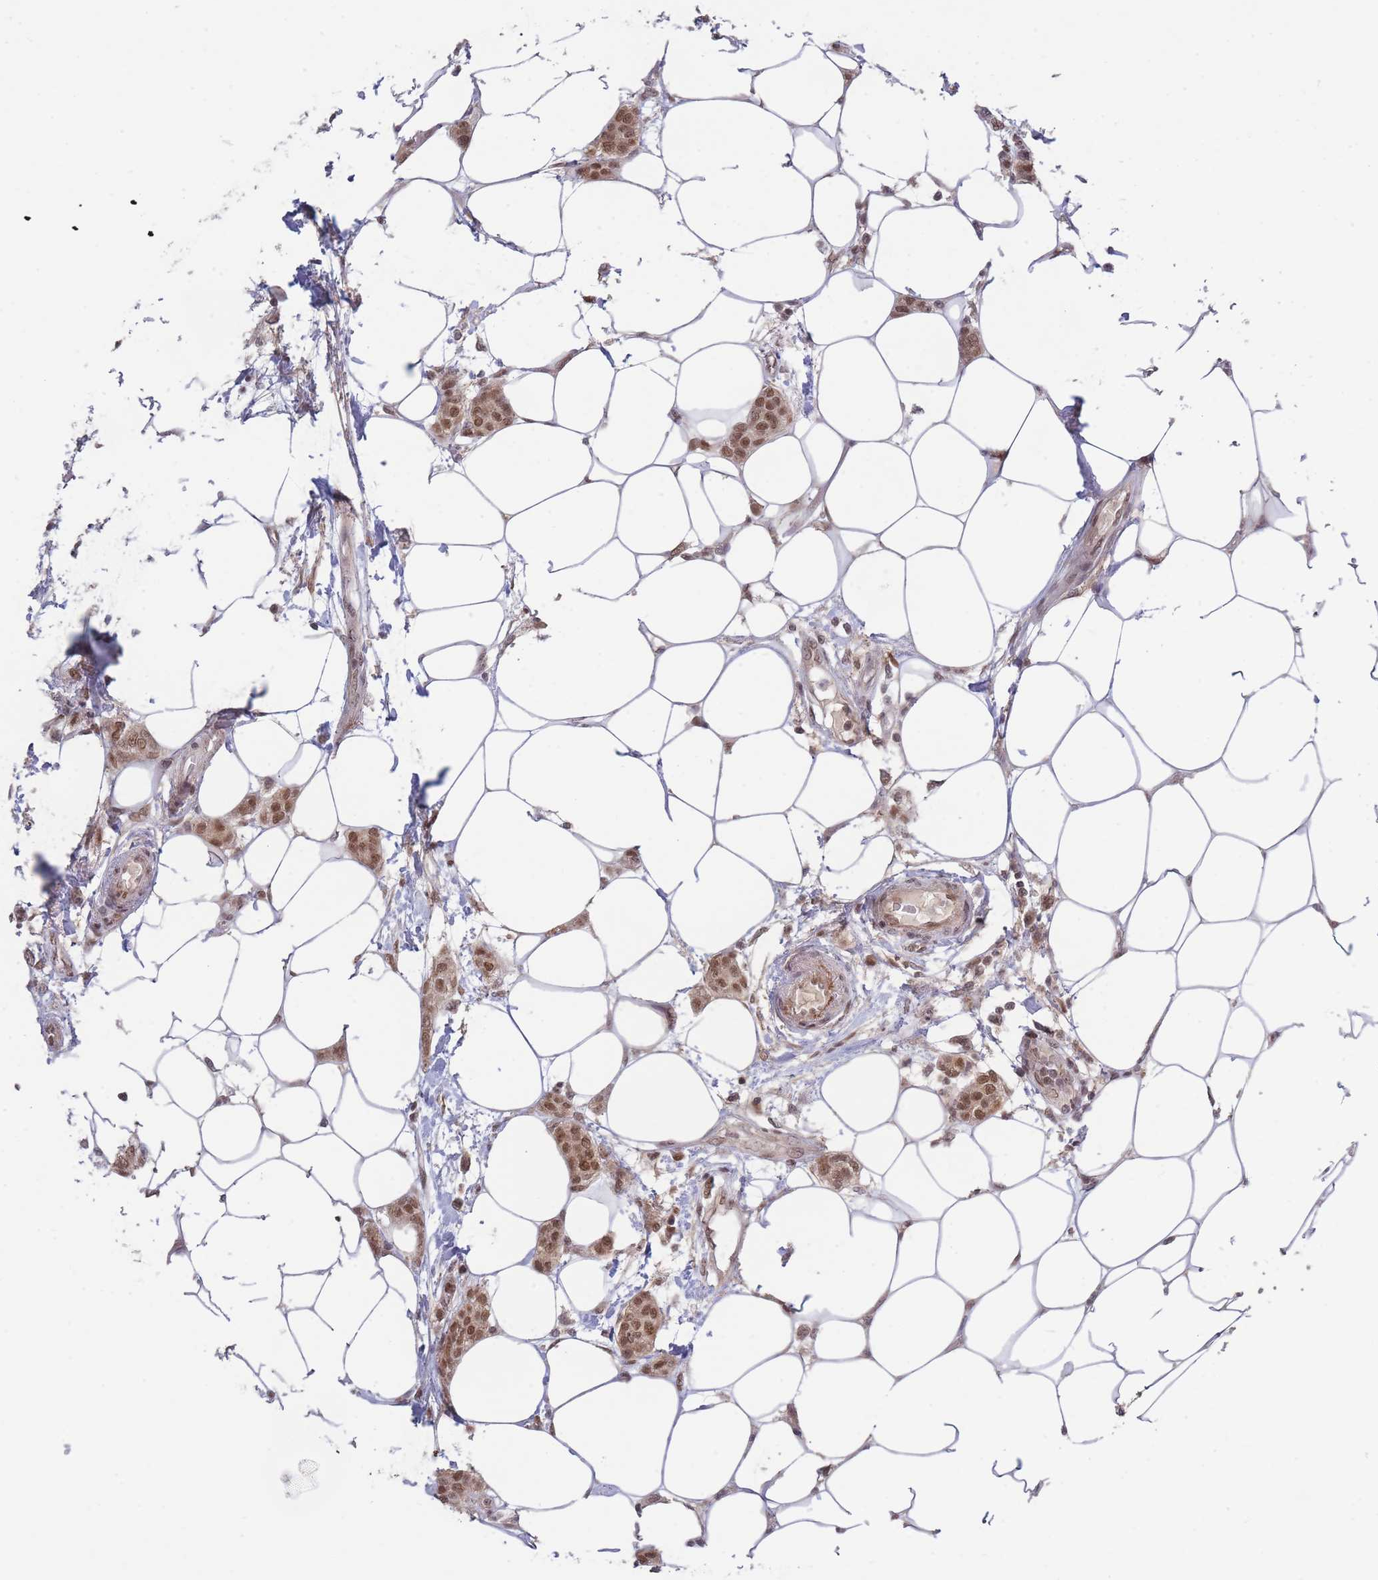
{"staining": {"intensity": "moderate", "quantity": ">75%", "location": "nuclear"}, "tissue": "breast cancer", "cell_type": "Tumor cells", "image_type": "cancer", "snomed": [{"axis": "morphology", "description": "Duct carcinoma"}, {"axis": "topography", "description": "Breast"}], "caption": "There is medium levels of moderate nuclear staining in tumor cells of breast infiltrating ductal carcinoma, as demonstrated by immunohistochemical staining (brown color).", "gene": "CARD8", "patient": {"sex": "female", "age": 72}}